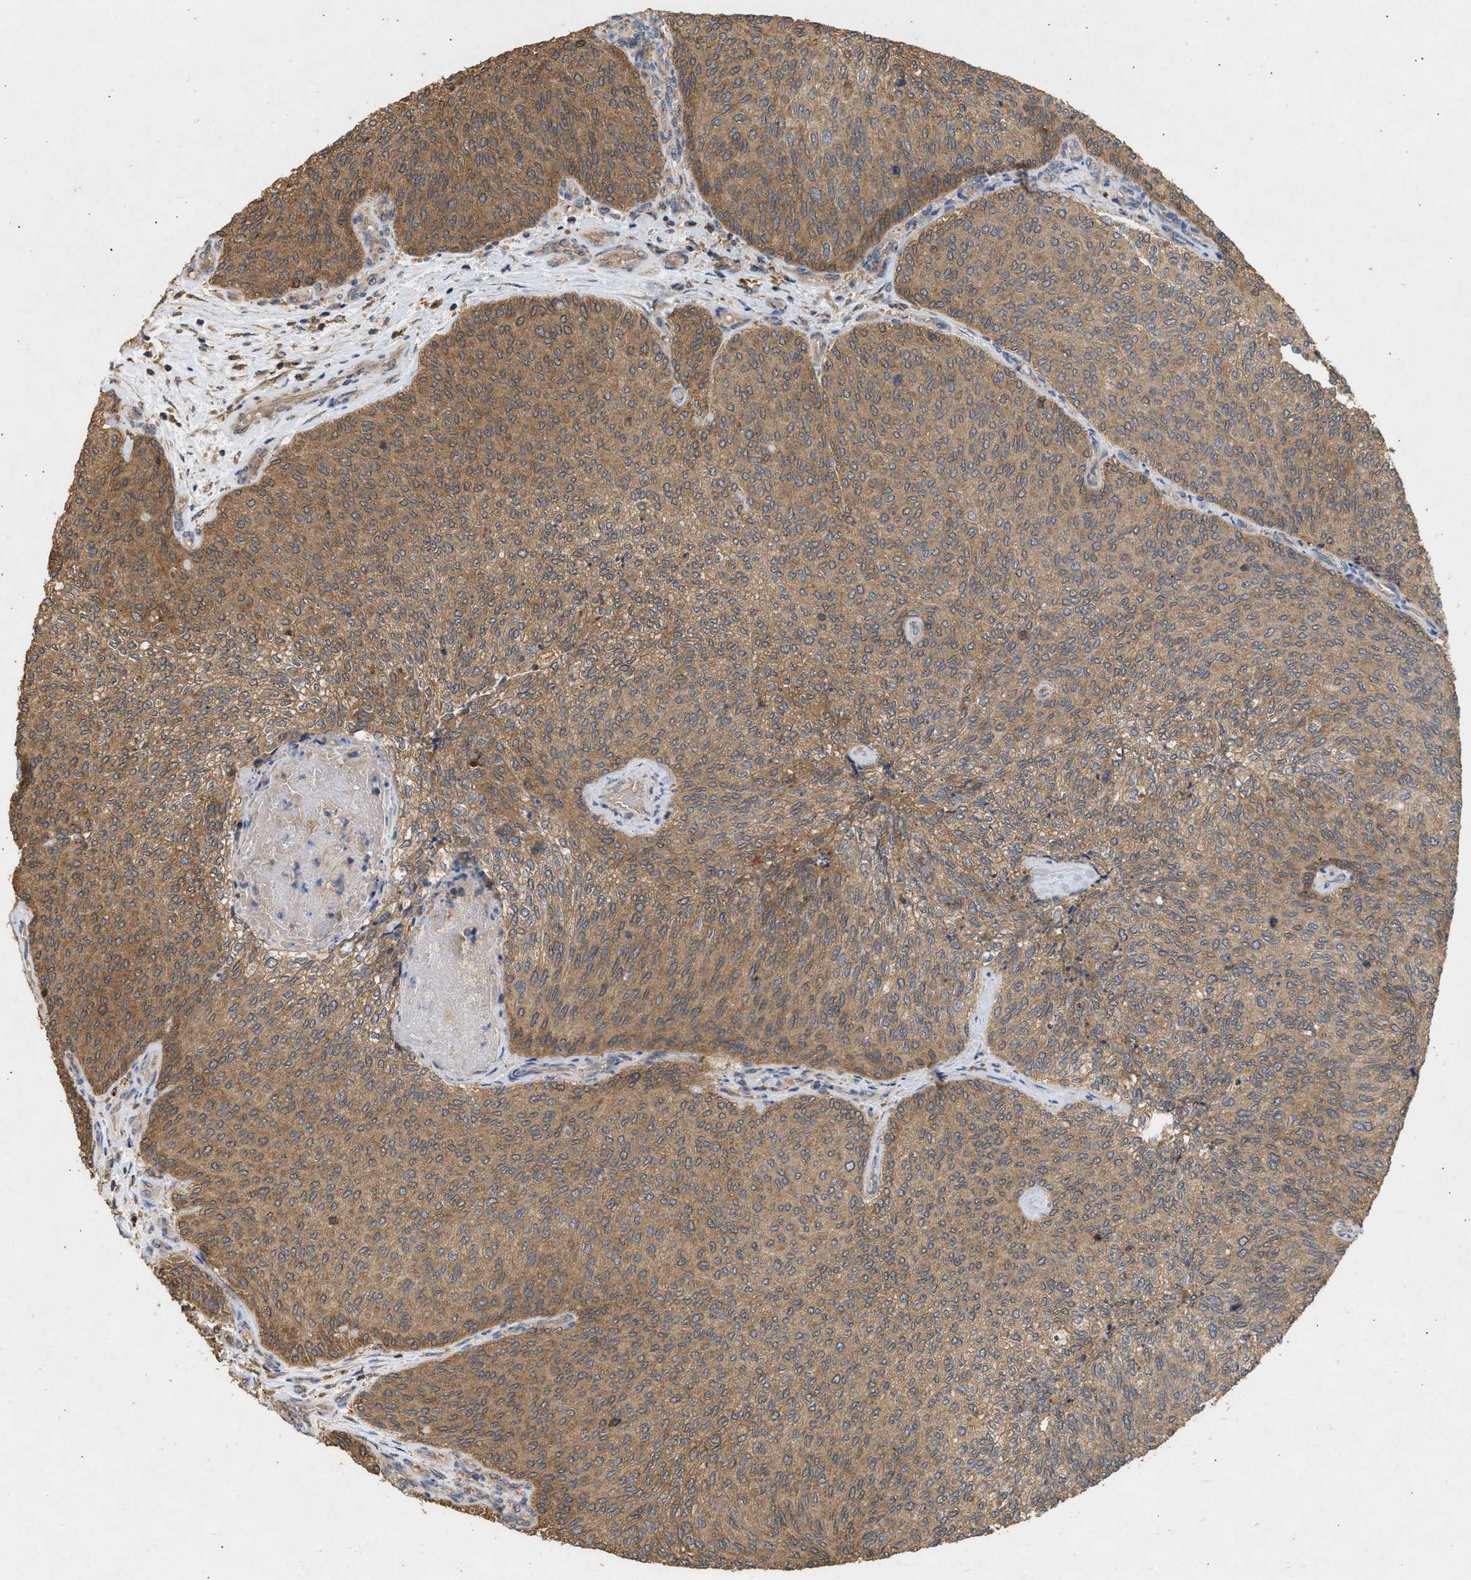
{"staining": {"intensity": "moderate", "quantity": ">75%", "location": "cytoplasmic/membranous"}, "tissue": "urothelial cancer", "cell_type": "Tumor cells", "image_type": "cancer", "snomed": [{"axis": "morphology", "description": "Urothelial carcinoma, Low grade"}, {"axis": "topography", "description": "Urinary bladder"}], "caption": "Urothelial cancer was stained to show a protein in brown. There is medium levels of moderate cytoplasmic/membranous staining in approximately >75% of tumor cells.", "gene": "FITM1", "patient": {"sex": "female", "age": 79}}